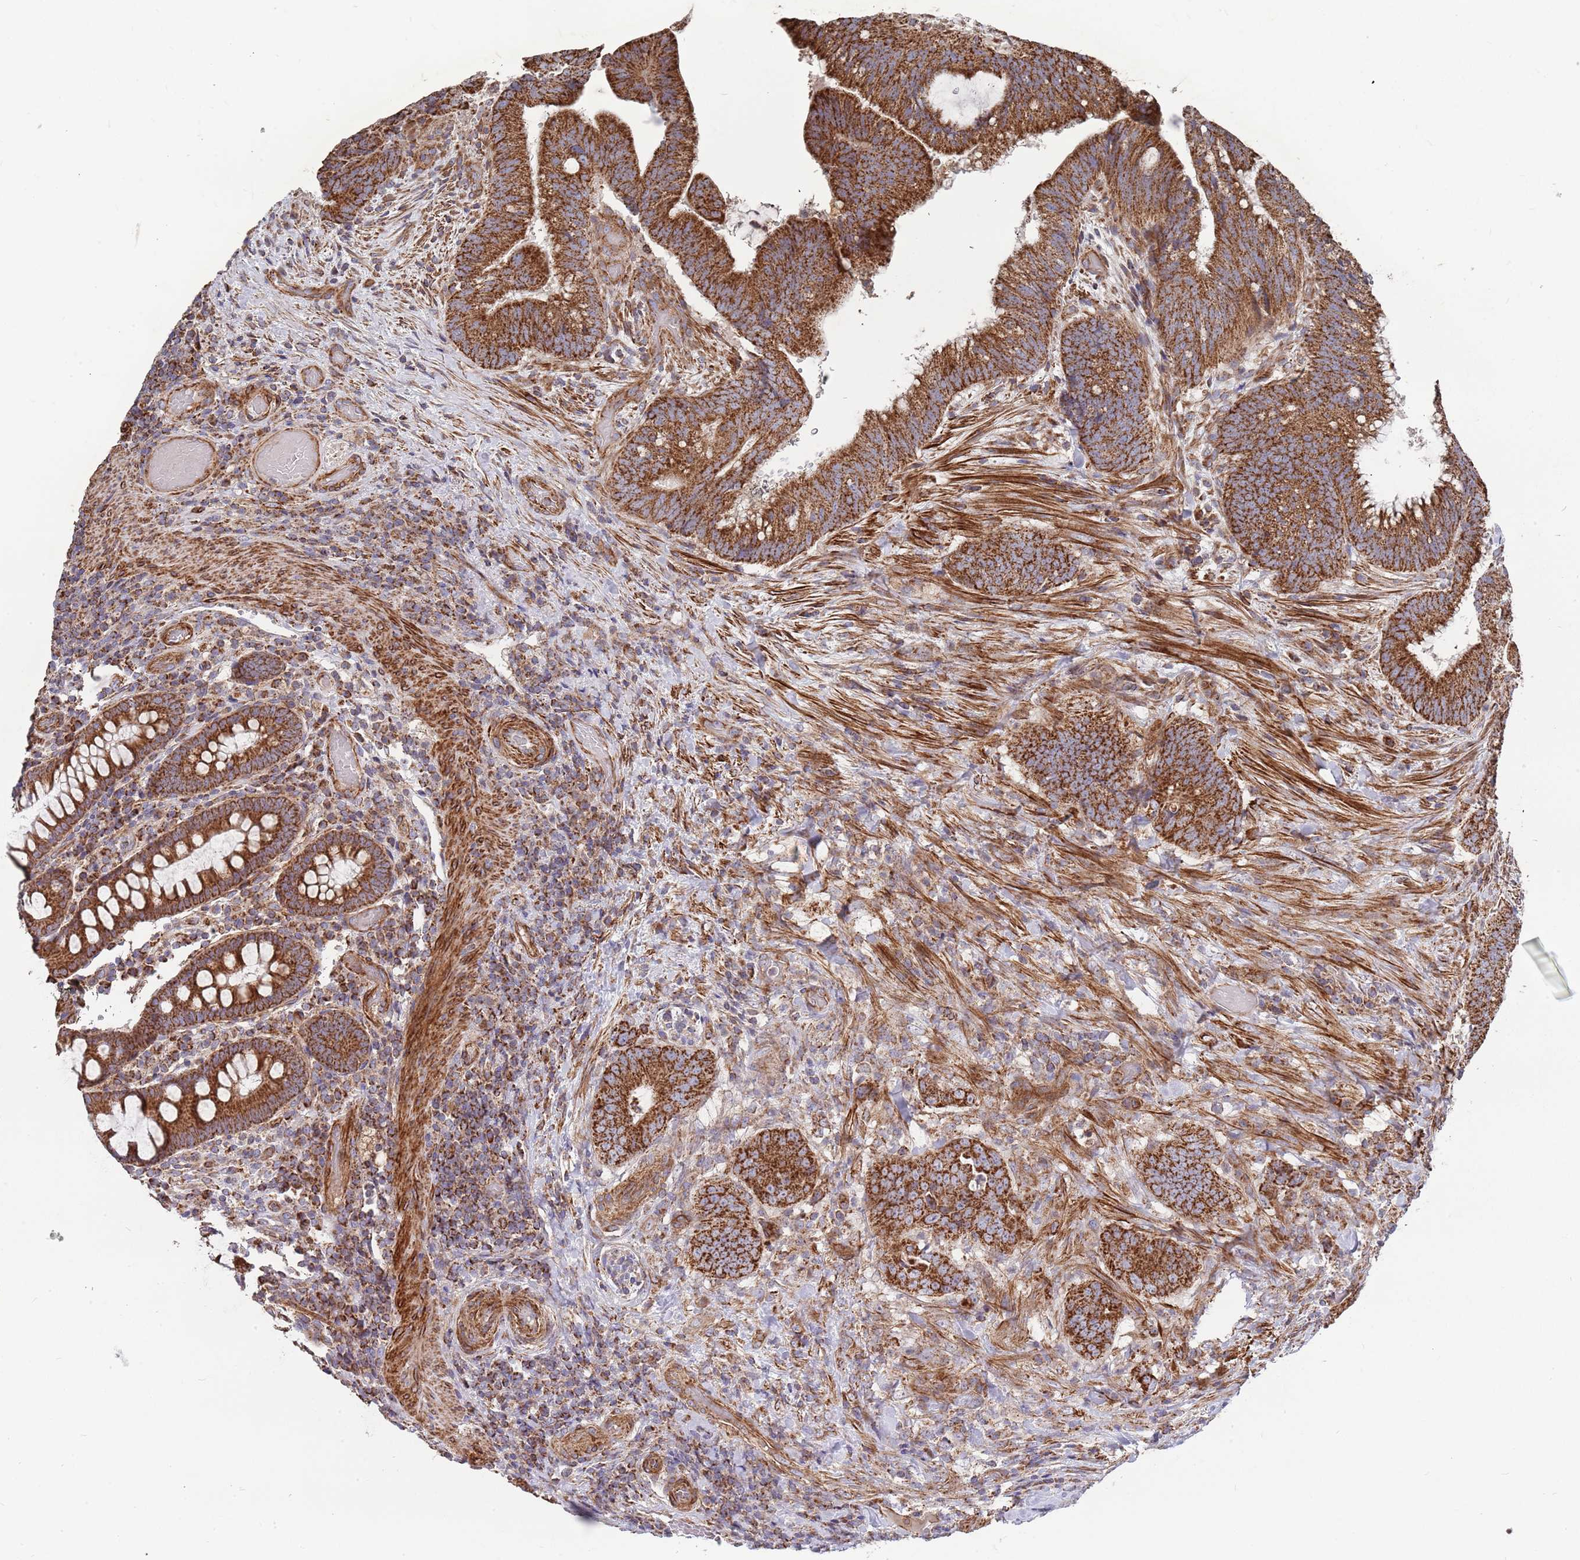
{"staining": {"intensity": "strong", "quantity": ">75%", "location": "cytoplasmic/membranous"}, "tissue": "colorectal cancer", "cell_type": "Tumor cells", "image_type": "cancer", "snomed": [{"axis": "morphology", "description": "Adenocarcinoma, NOS"}, {"axis": "topography", "description": "Colon"}], "caption": "Colorectal cancer (adenocarcinoma) tissue shows strong cytoplasmic/membranous staining in approximately >75% of tumor cells (DAB = brown stain, brightfield microscopy at high magnification).", "gene": "WDFY3", "patient": {"sex": "female", "age": 43}}